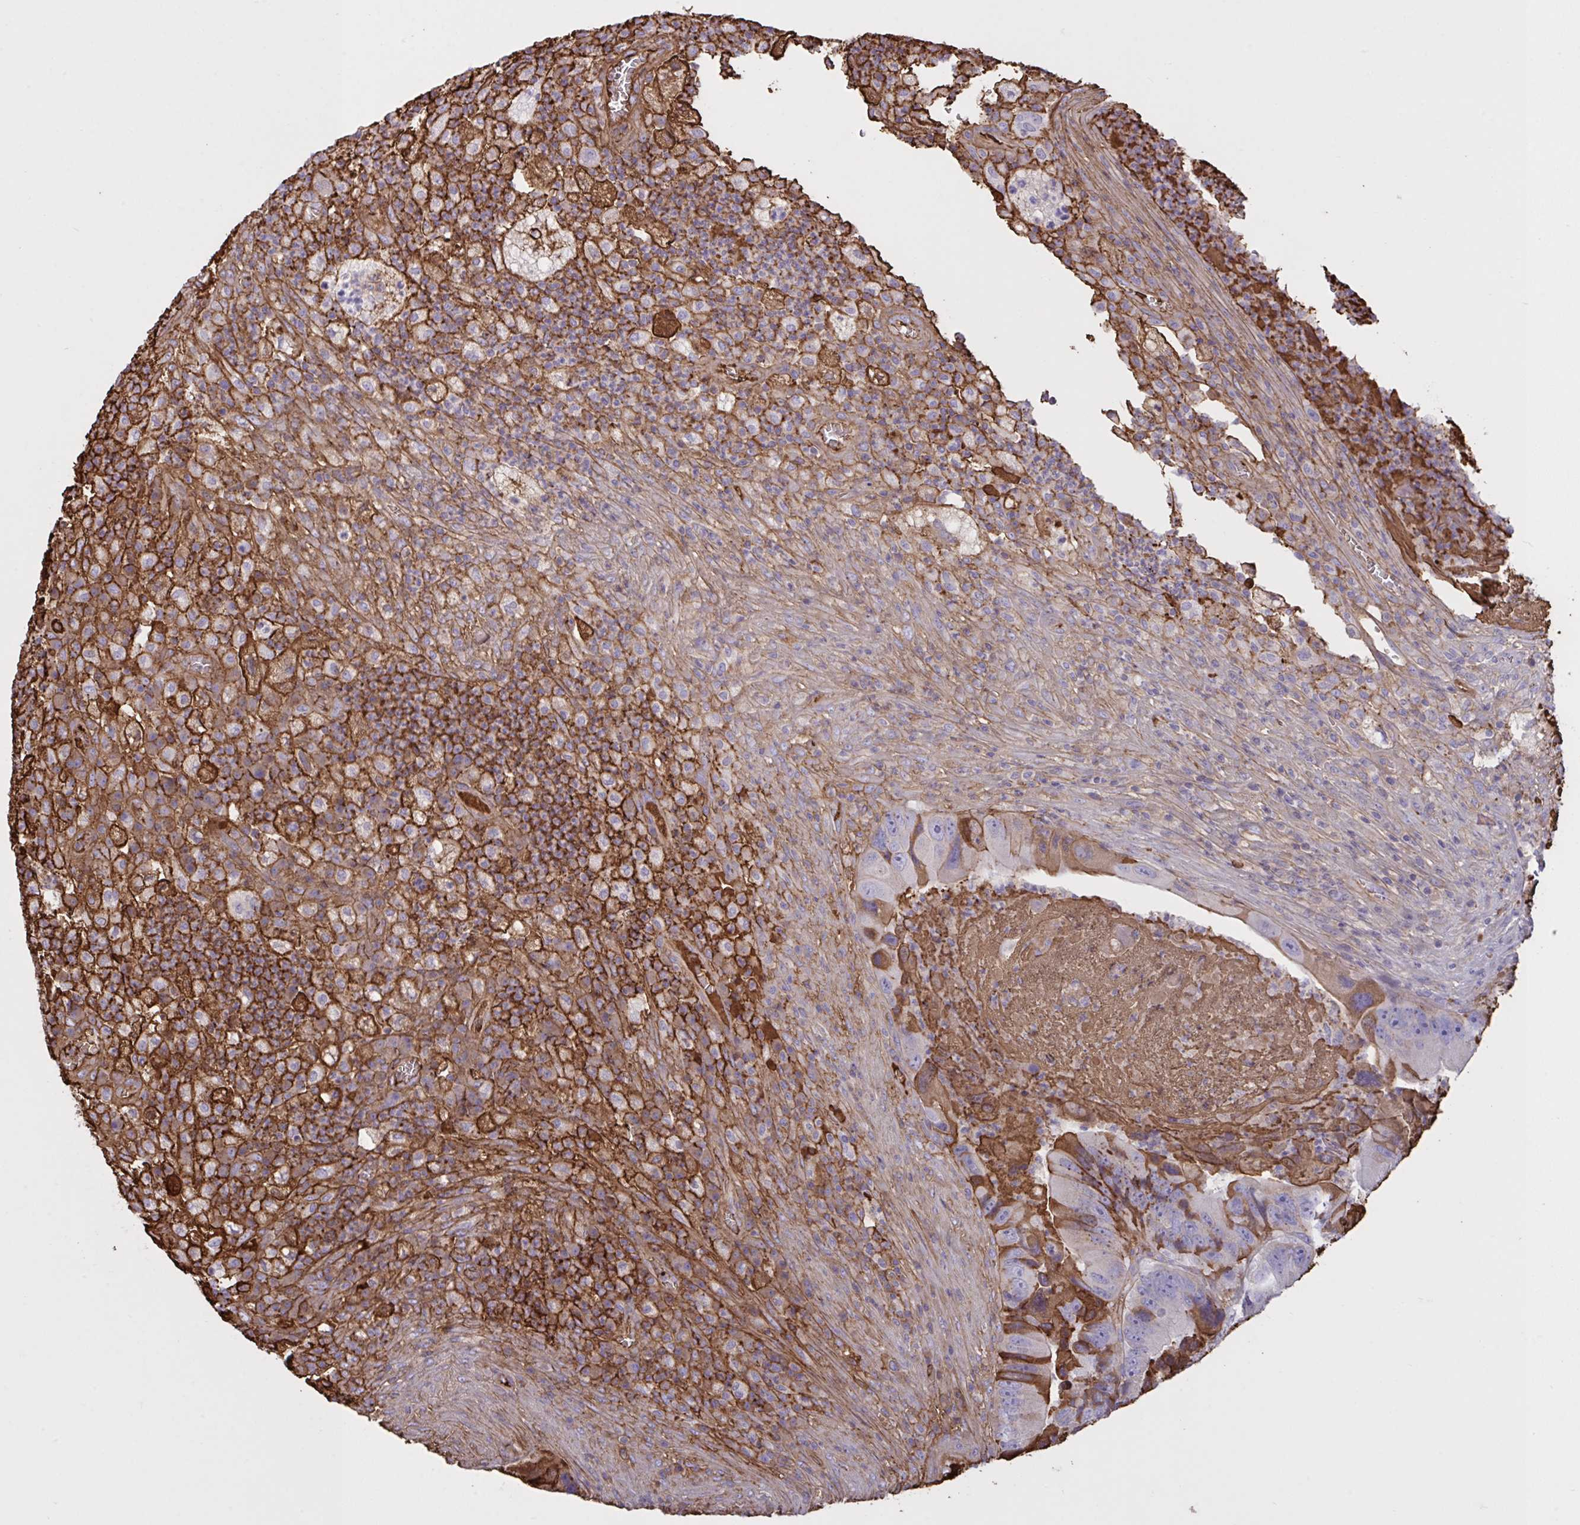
{"staining": {"intensity": "moderate", "quantity": "<25%", "location": "cytoplasmic/membranous"}, "tissue": "colorectal cancer", "cell_type": "Tumor cells", "image_type": "cancer", "snomed": [{"axis": "morphology", "description": "Adenocarcinoma, NOS"}, {"axis": "topography", "description": "Colon"}], "caption": "IHC histopathology image of colorectal cancer (adenocarcinoma) stained for a protein (brown), which exhibits low levels of moderate cytoplasmic/membranous positivity in about <25% of tumor cells.", "gene": "IL1R1", "patient": {"sex": "female", "age": 86}}